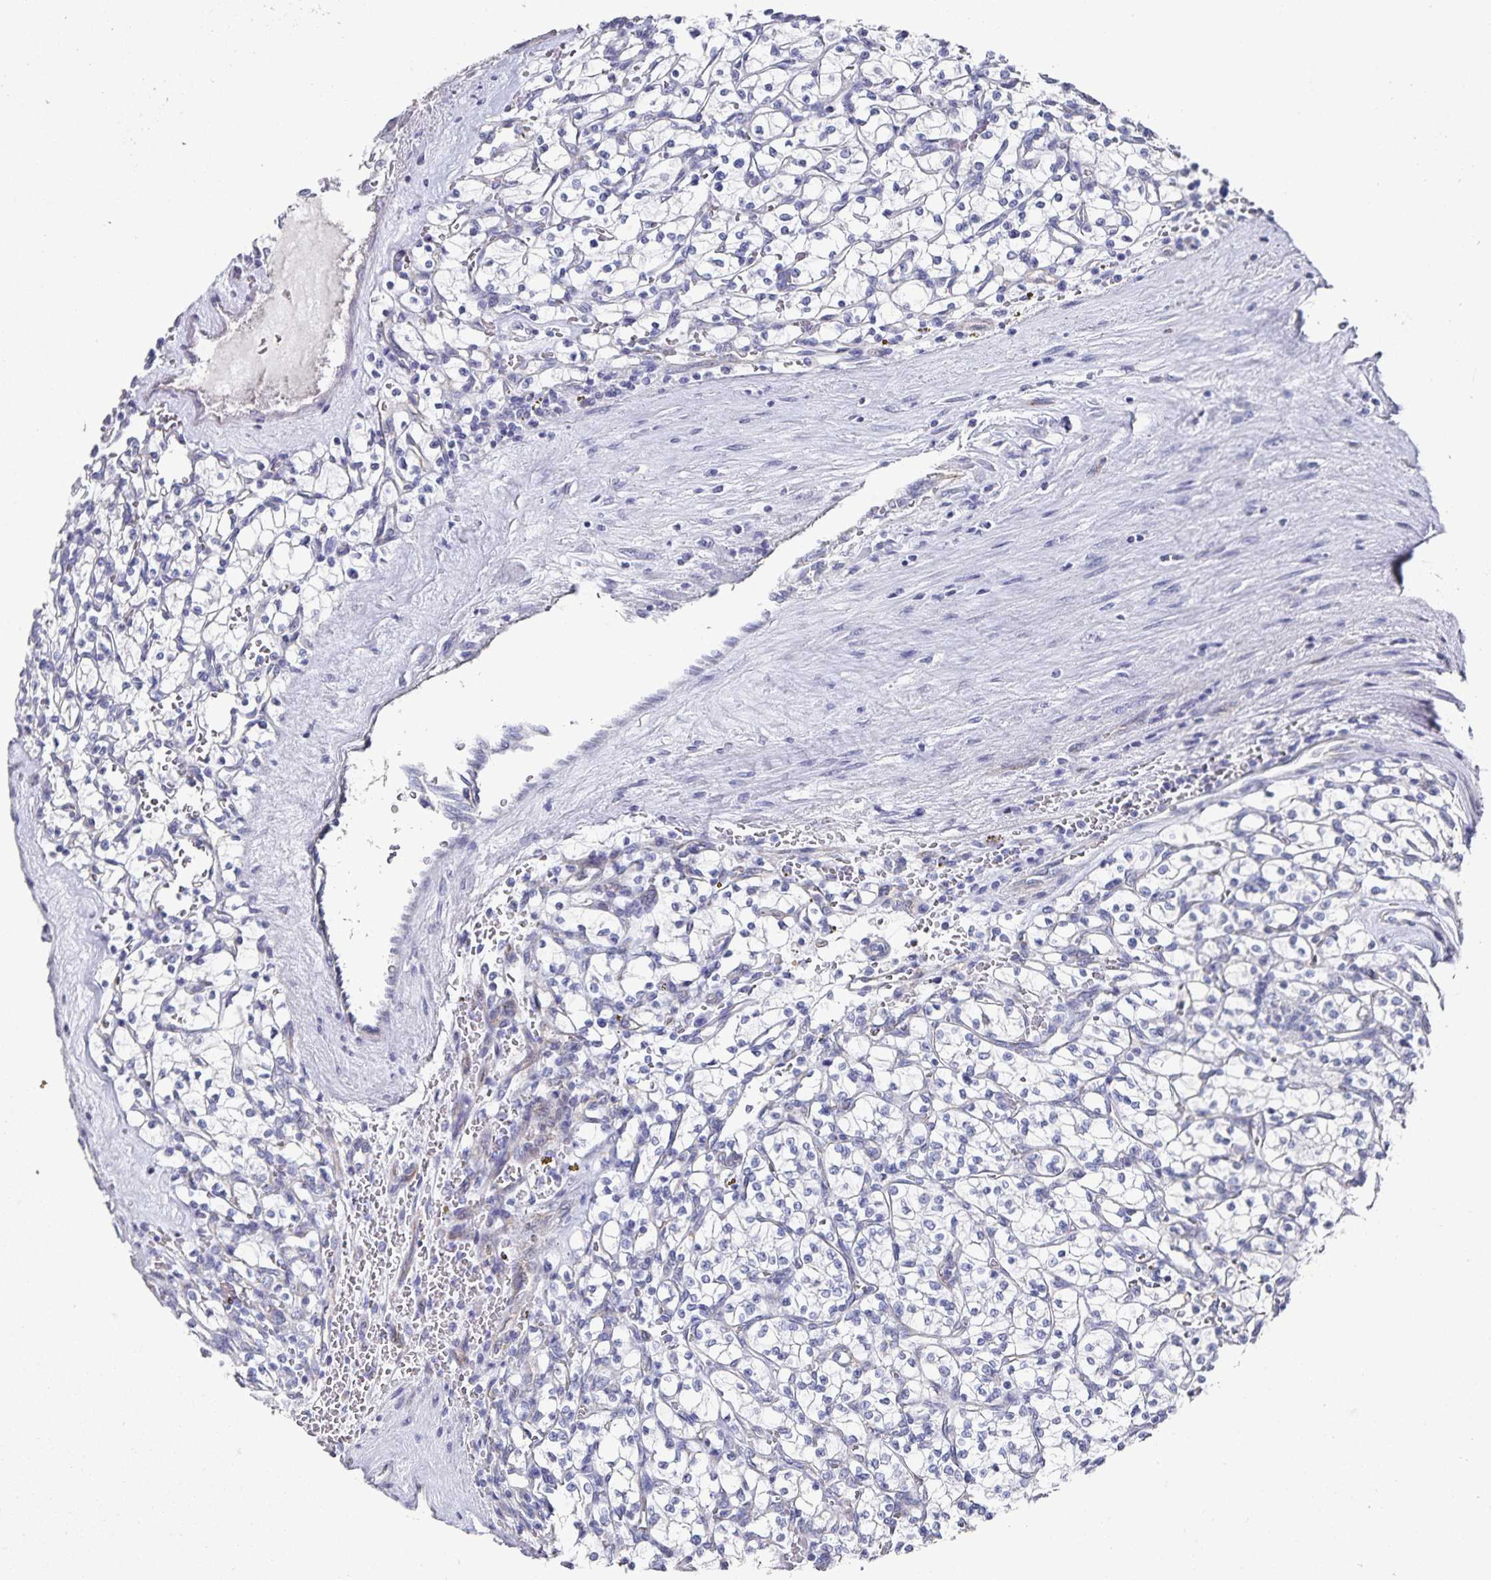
{"staining": {"intensity": "negative", "quantity": "none", "location": "none"}, "tissue": "renal cancer", "cell_type": "Tumor cells", "image_type": "cancer", "snomed": [{"axis": "morphology", "description": "Adenocarcinoma, NOS"}, {"axis": "topography", "description": "Kidney"}], "caption": "The IHC image has no significant staining in tumor cells of renal cancer (adenocarcinoma) tissue.", "gene": "PODXL", "patient": {"sex": "female", "age": 64}}